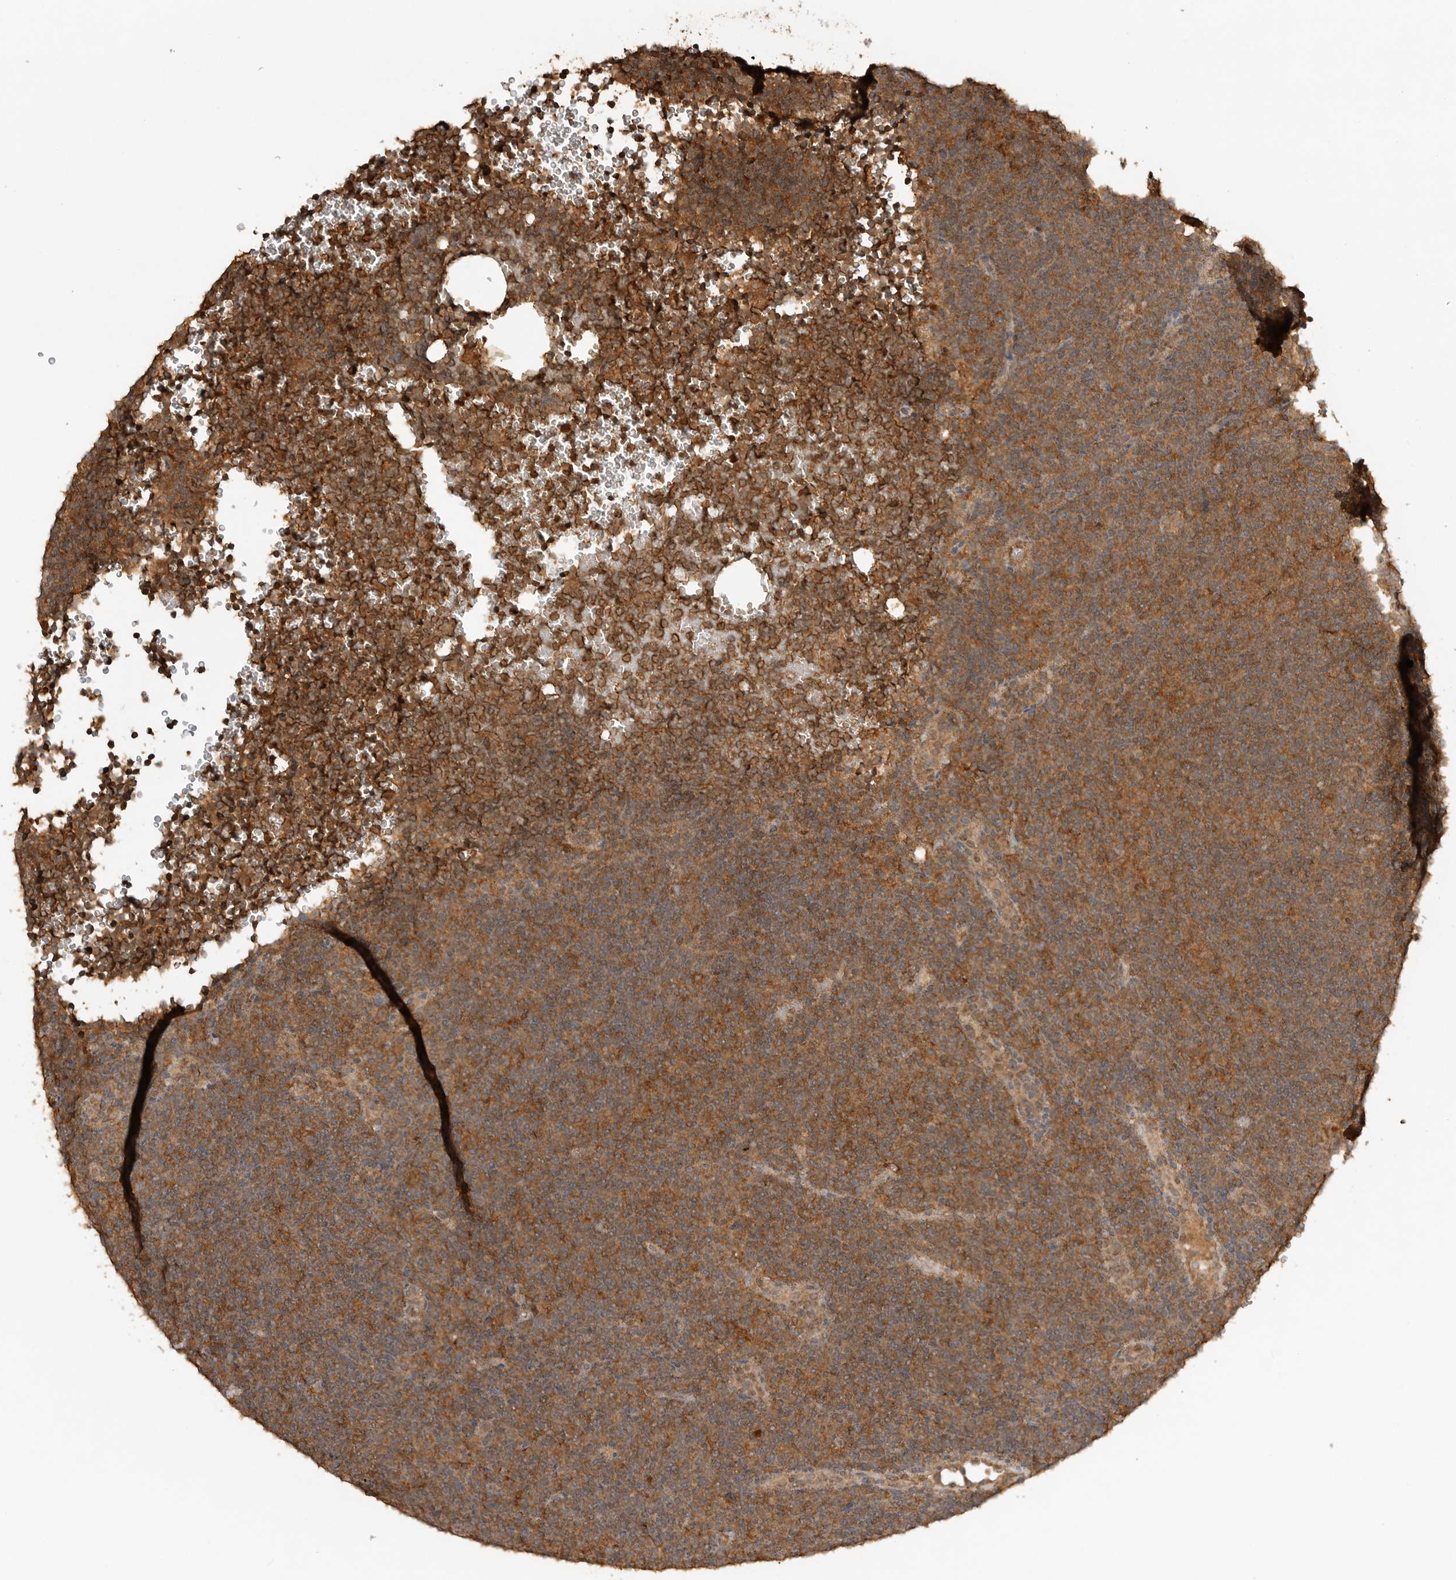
{"staining": {"intensity": "weak", "quantity": ">75%", "location": "cytoplasmic/membranous"}, "tissue": "lymphoma", "cell_type": "Tumor cells", "image_type": "cancer", "snomed": [{"axis": "morphology", "description": "Hodgkin's disease, NOS"}, {"axis": "topography", "description": "Lymph node"}], "caption": "Immunohistochemical staining of human Hodgkin's disease reveals low levels of weak cytoplasmic/membranous positivity in approximately >75% of tumor cells.", "gene": "ICOSLG", "patient": {"sex": "female", "age": 57}}